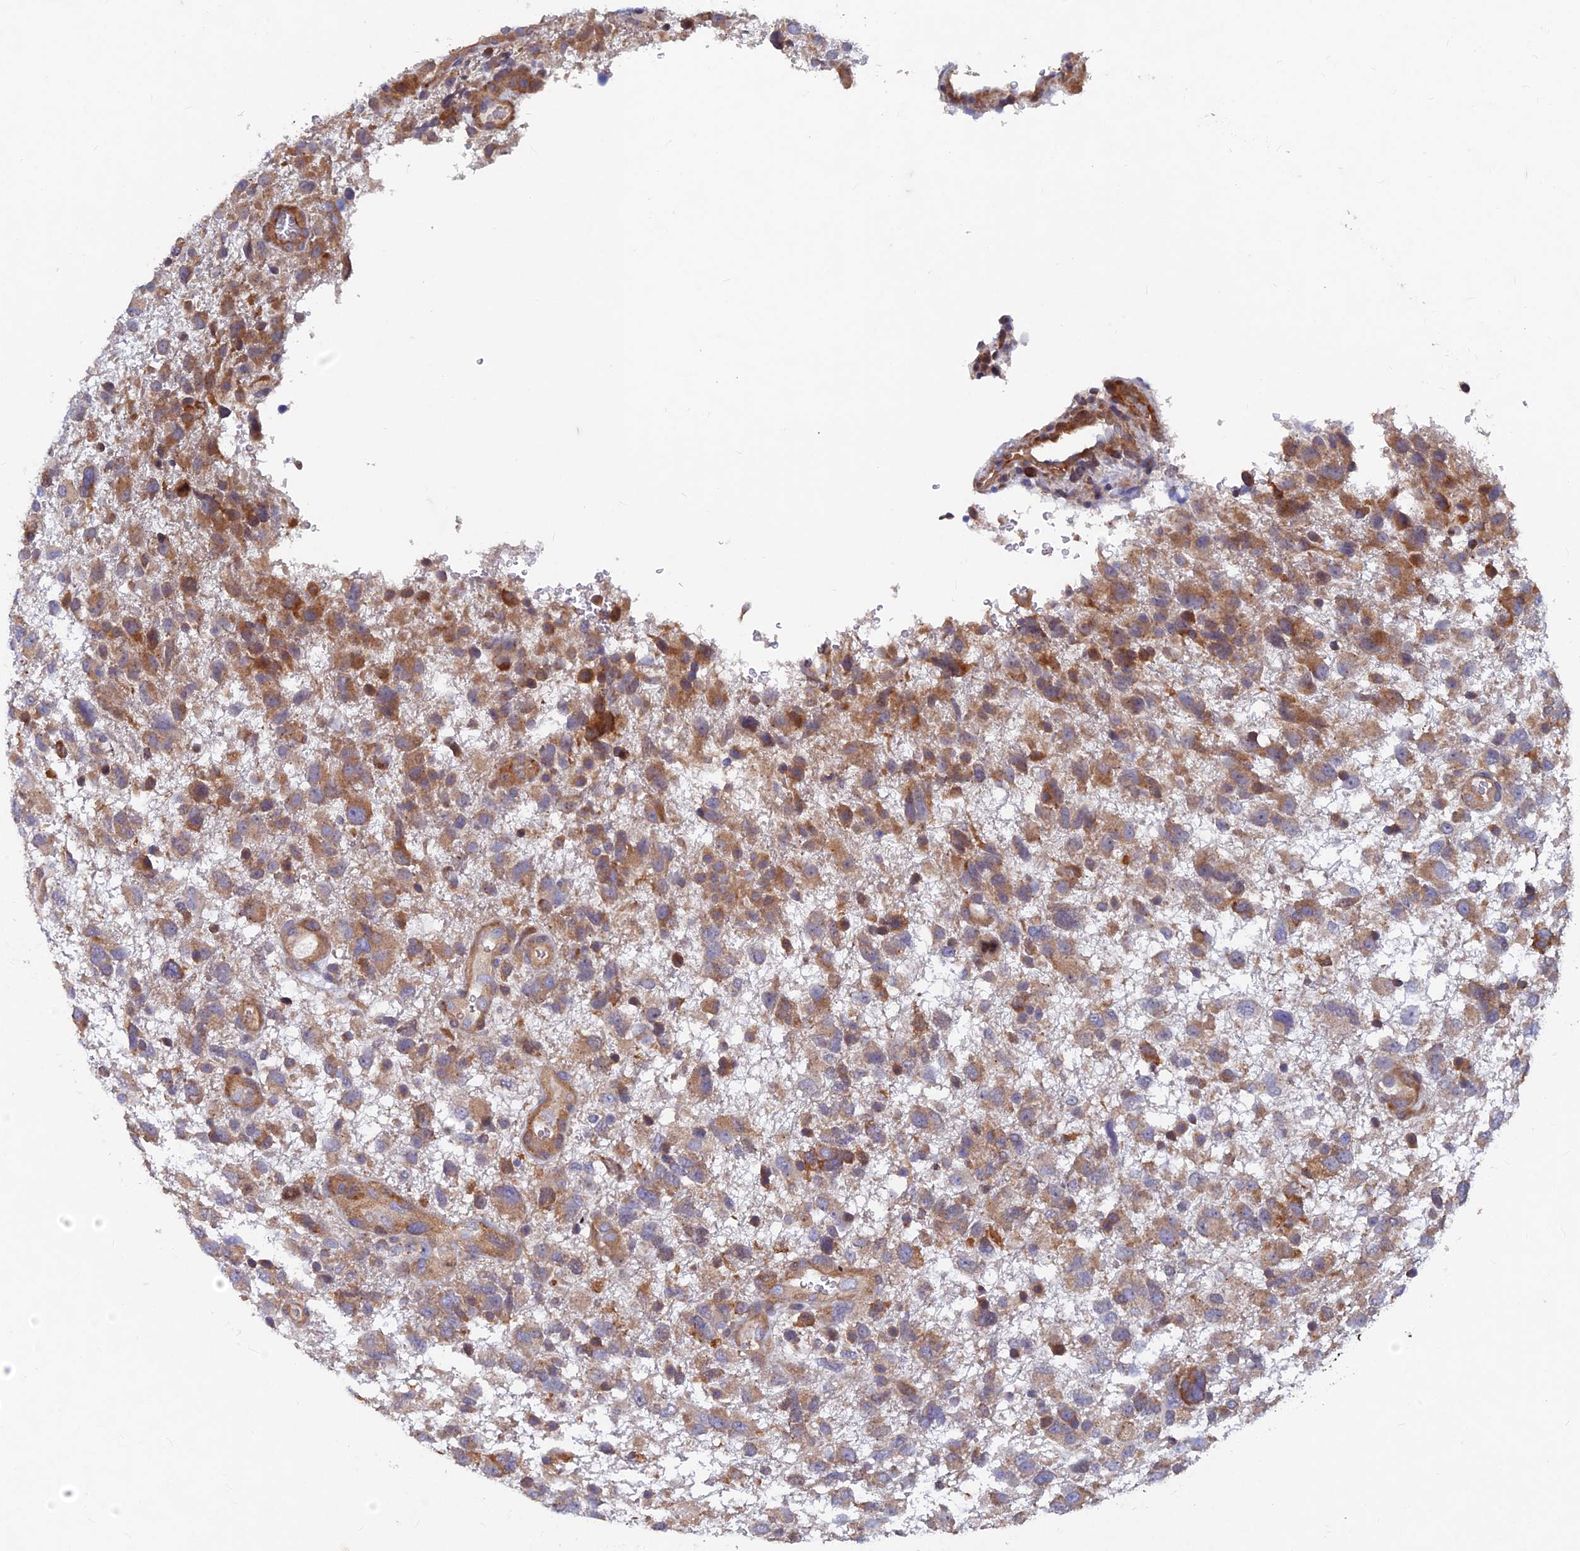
{"staining": {"intensity": "moderate", "quantity": ">75%", "location": "cytoplasmic/membranous"}, "tissue": "glioma", "cell_type": "Tumor cells", "image_type": "cancer", "snomed": [{"axis": "morphology", "description": "Glioma, malignant, High grade"}, {"axis": "topography", "description": "Brain"}], "caption": "Human malignant glioma (high-grade) stained with a brown dye reveals moderate cytoplasmic/membranous positive staining in approximately >75% of tumor cells.", "gene": "NCAPG", "patient": {"sex": "male", "age": 61}}